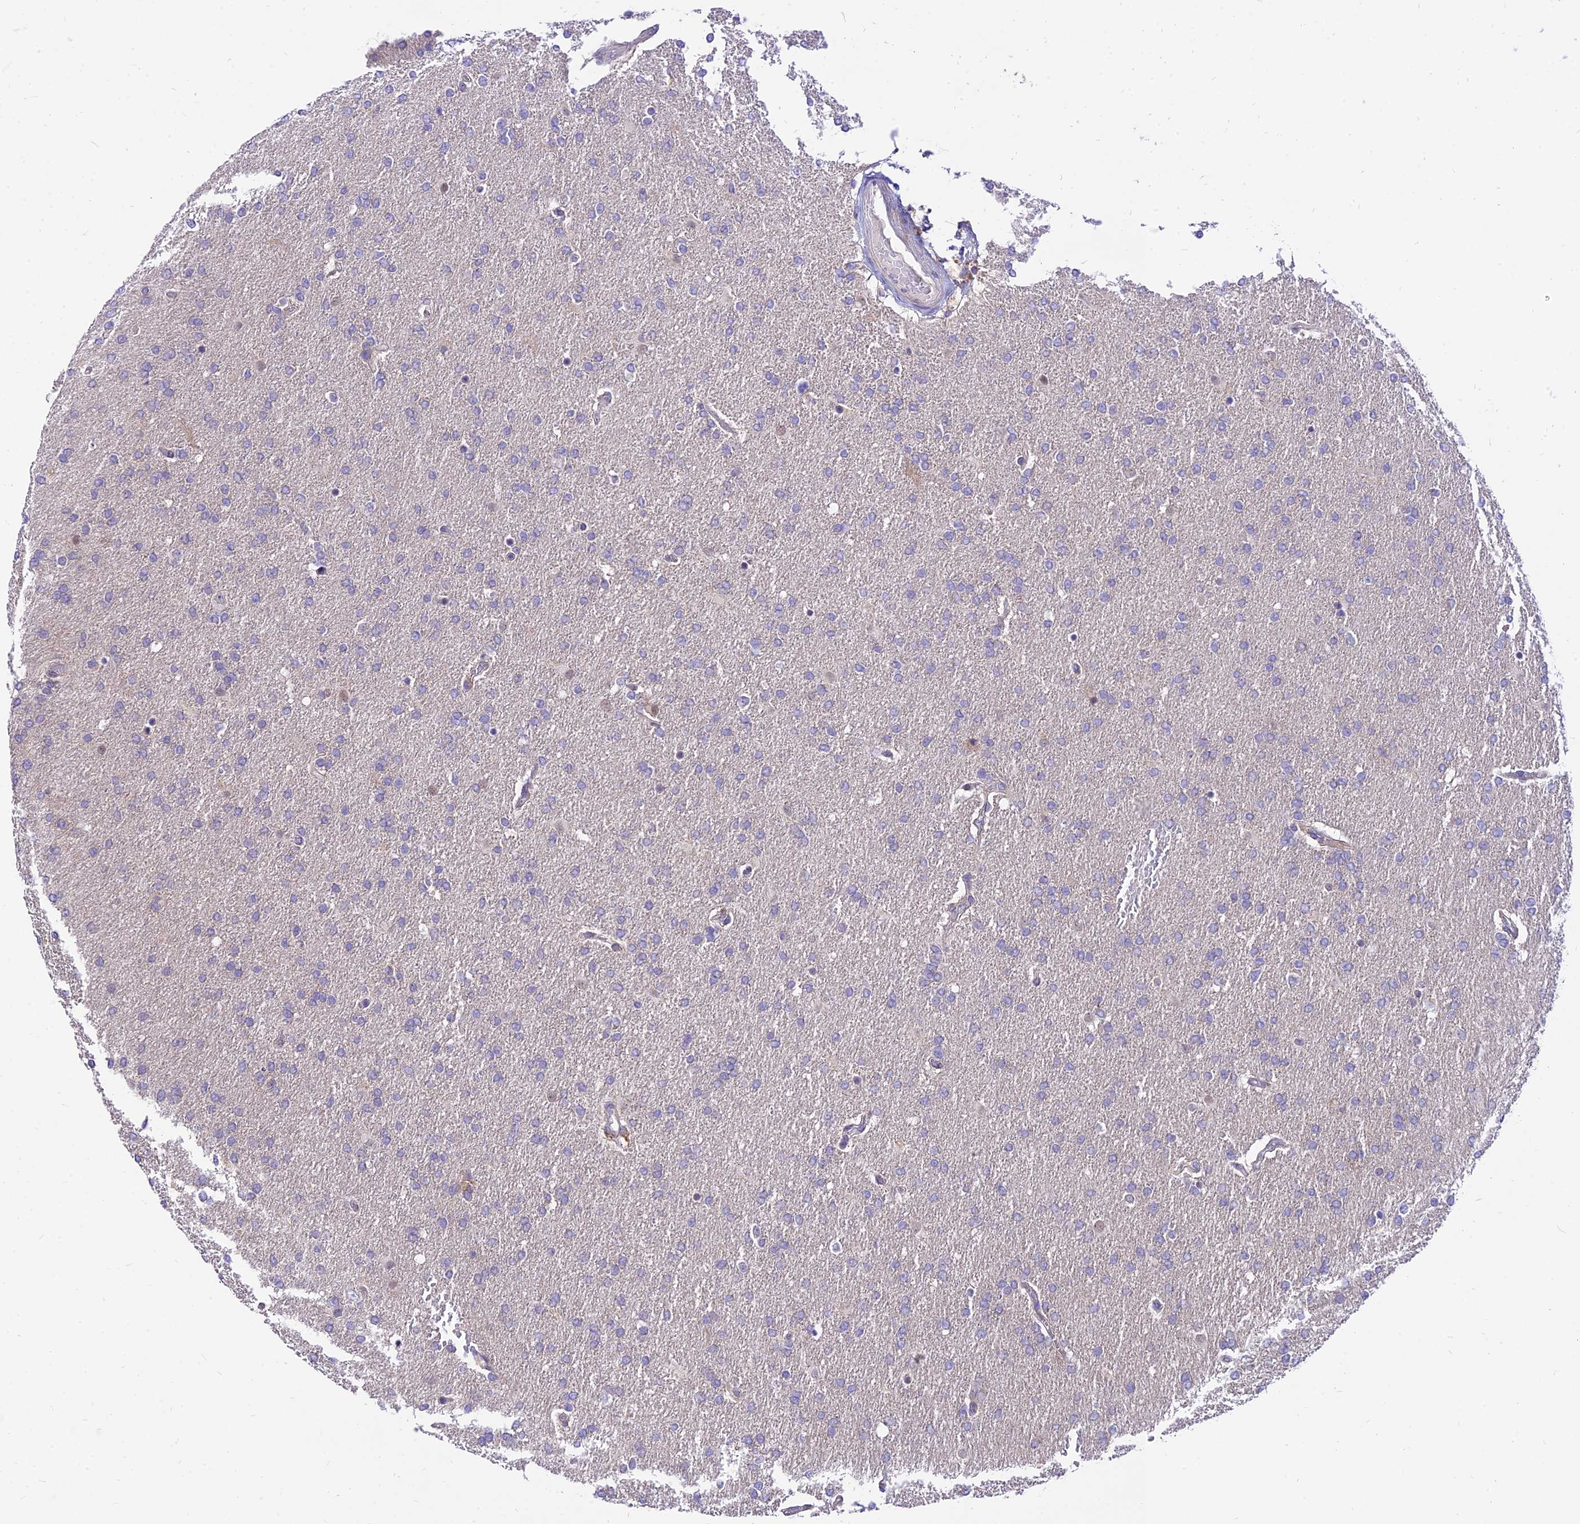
{"staining": {"intensity": "negative", "quantity": "none", "location": "none"}, "tissue": "glioma", "cell_type": "Tumor cells", "image_type": "cancer", "snomed": [{"axis": "morphology", "description": "Glioma, malignant, High grade"}, {"axis": "topography", "description": "Brain"}], "caption": "Human malignant high-grade glioma stained for a protein using IHC reveals no staining in tumor cells.", "gene": "C6orf132", "patient": {"sex": "male", "age": 72}}